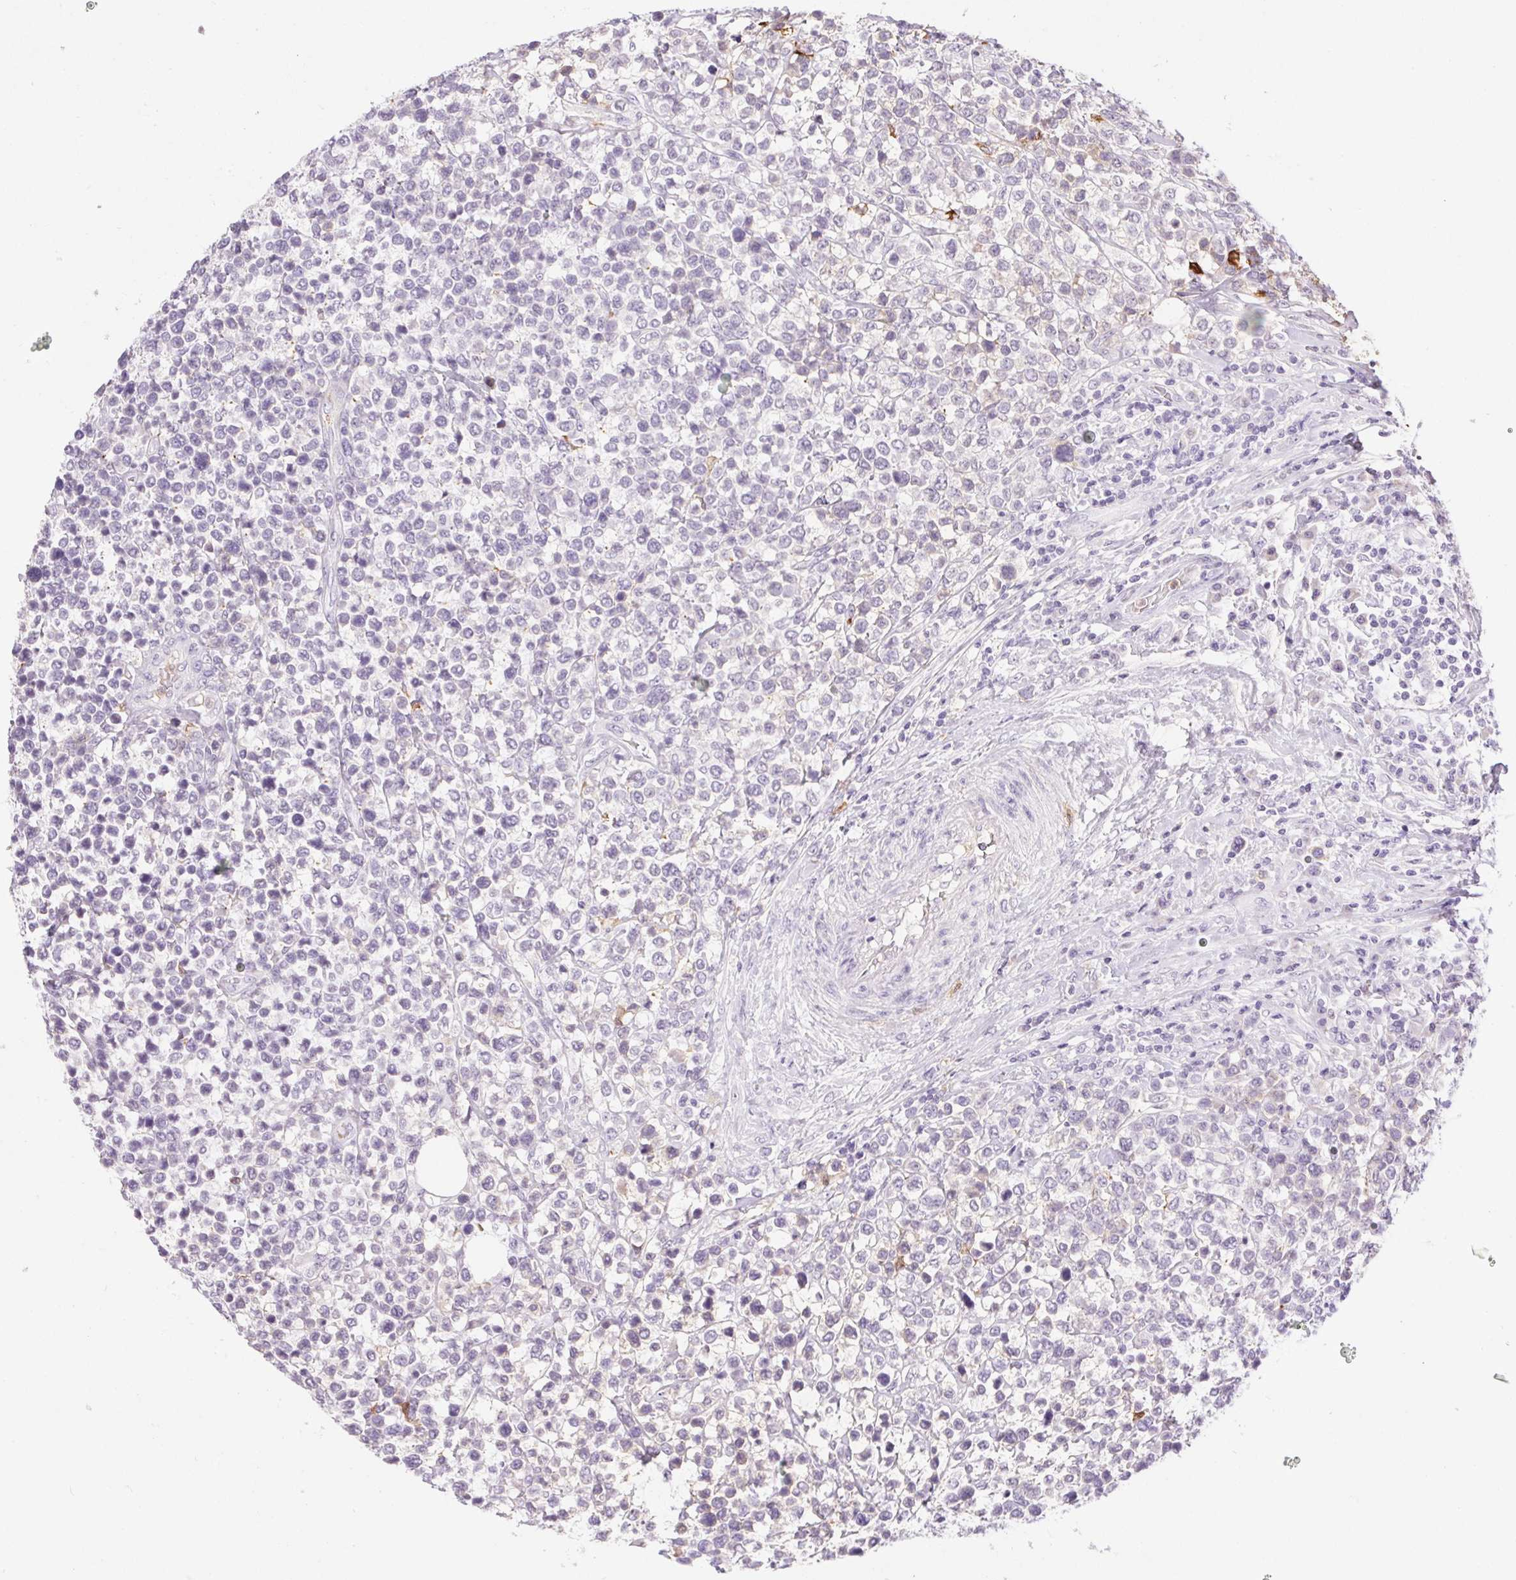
{"staining": {"intensity": "moderate", "quantity": "<25%", "location": "cytoplasmic/membranous"}, "tissue": "lymphoma", "cell_type": "Tumor cells", "image_type": "cancer", "snomed": [{"axis": "morphology", "description": "Malignant lymphoma, non-Hodgkin's type, High grade"}, {"axis": "topography", "description": "Soft tissue"}], "caption": "DAB immunohistochemical staining of malignant lymphoma, non-Hodgkin's type (high-grade) reveals moderate cytoplasmic/membranous protein expression in about <25% of tumor cells. The staining was performed using DAB, with brown indicating positive protein expression. Nuclei are stained blue with hematoxylin.", "gene": "ORM1", "patient": {"sex": "female", "age": 56}}